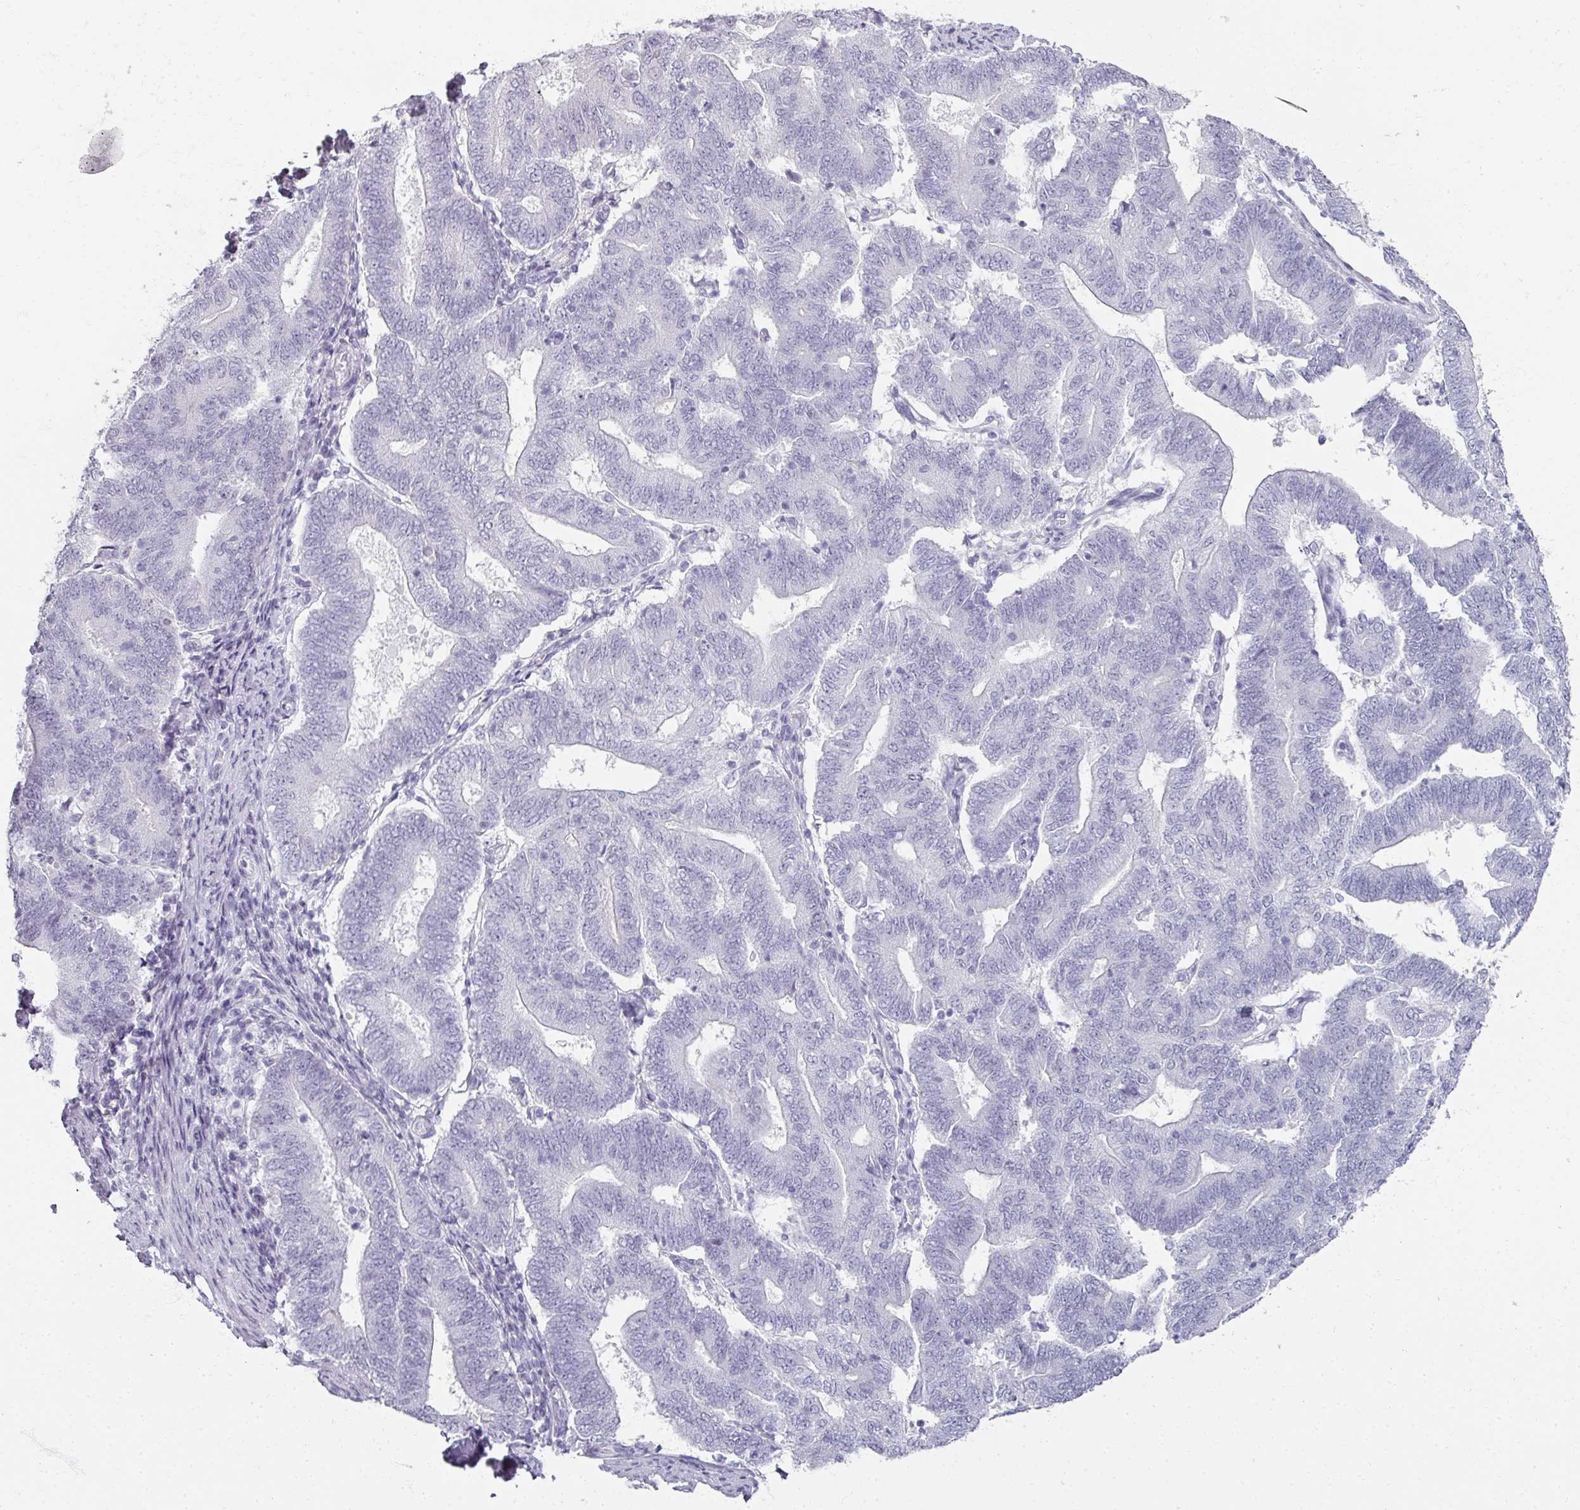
{"staining": {"intensity": "negative", "quantity": "none", "location": "none"}, "tissue": "endometrial cancer", "cell_type": "Tumor cells", "image_type": "cancer", "snomed": [{"axis": "morphology", "description": "Adenocarcinoma, NOS"}, {"axis": "topography", "description": "Endometrium"}], "caption": "Tumor cells are negative for brown protein staining in endometrial cancer (adenocarcinoma). (DAB (3,3'-diaminobenzidine) immunohistochemistry visualized using brightfield microscopy, high magnification).", "gene": "REG3G", "patient": {"sex": "female", "age": 70}}